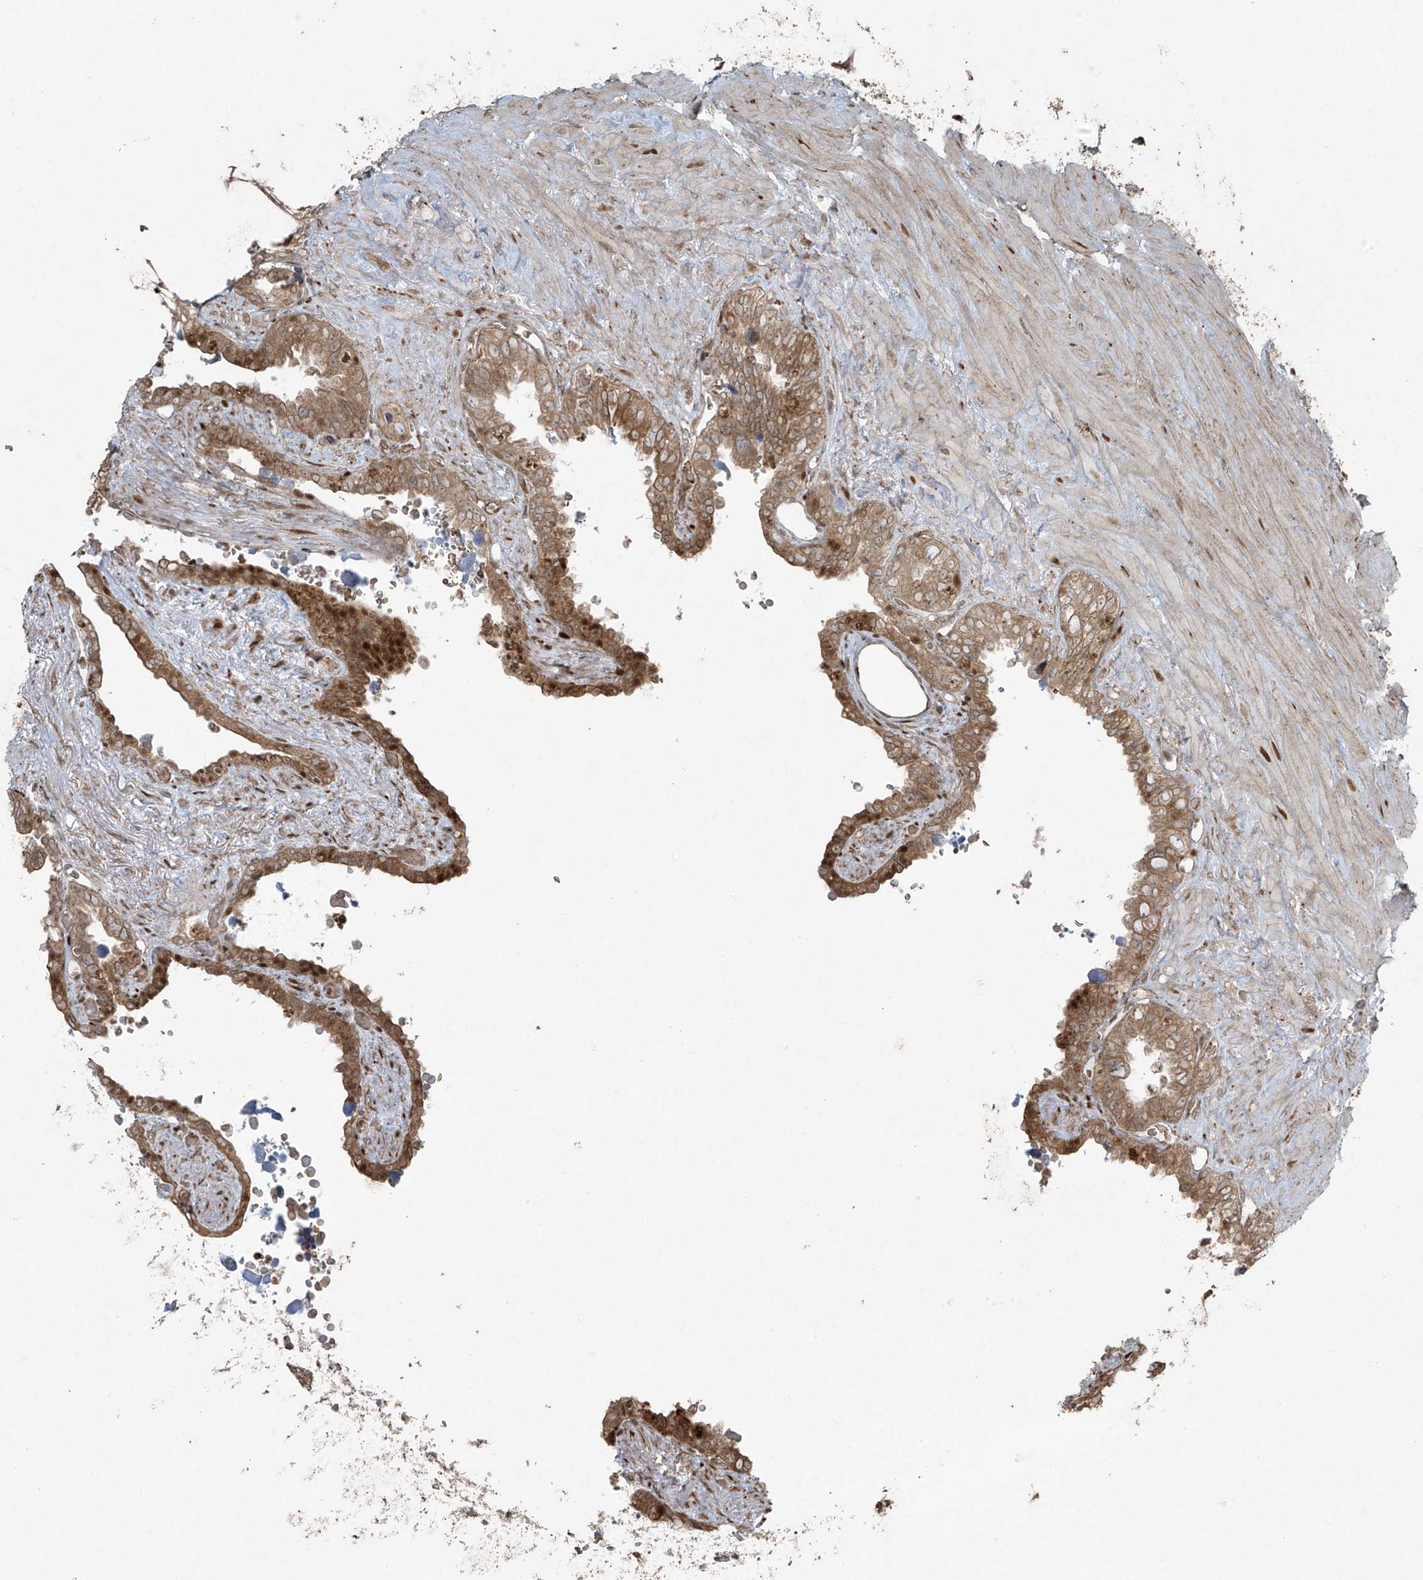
{"staining": {"intensity": "moderate", "quantity": ">75%", "location": "cytoplasmic/membranous,nuclear"}, "tissue": "seminal vesicle", "cell_type": "Glandular cells", "image_type": "normal", "snomed": [{"axis": "morphology", "description": "Normal tissue, NOS"}, {"axis": "topography", "description": "Seminal veicle"}], "caption": "Immunohistochemical staining of benign seminal vesicle demonstrates moderate cytoplasmic/membranous,nuclear protein positivity in about >75% of glandular cells.", "gene": "TTC22", "patient": {"sex": "male", "age": 80}}